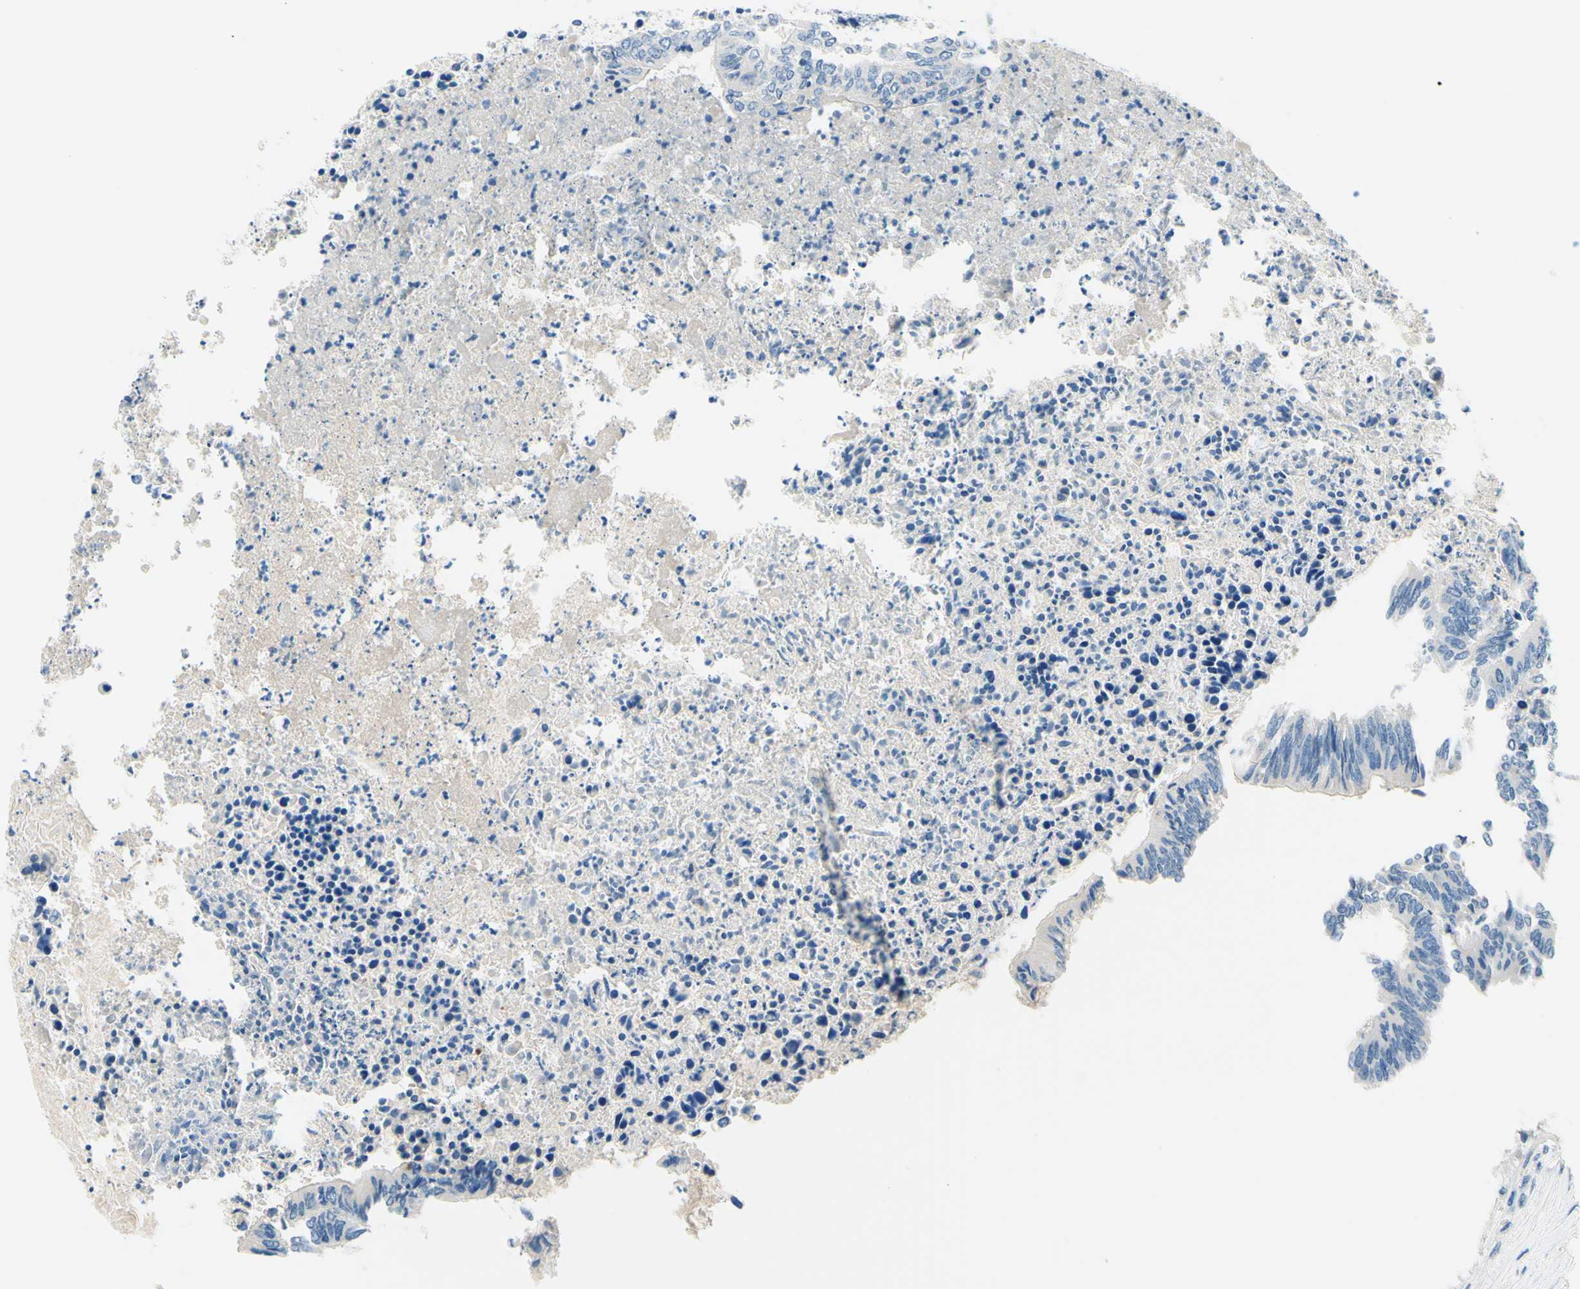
{"staining": {"intensity": "negative", "quantity": "none", "location": "none"}, "tissue": "colorectal cancer", "cell_type": "Tumor cells", "image_type": "cancer", "snomed": [{"axis": "morphology", "description": "Adenocarcinoma, NOS"}, {"axis": "topography", "description": "Rectum"}], "caption": "A high-resolution histopathology image shows immunohistochemistry (IHC) staining of adenocarcinoma (colorectal), which reveals no significant staining in tumor cells.", "gene": "PASD1", "patient": {"sex": "male", "age": 63}}